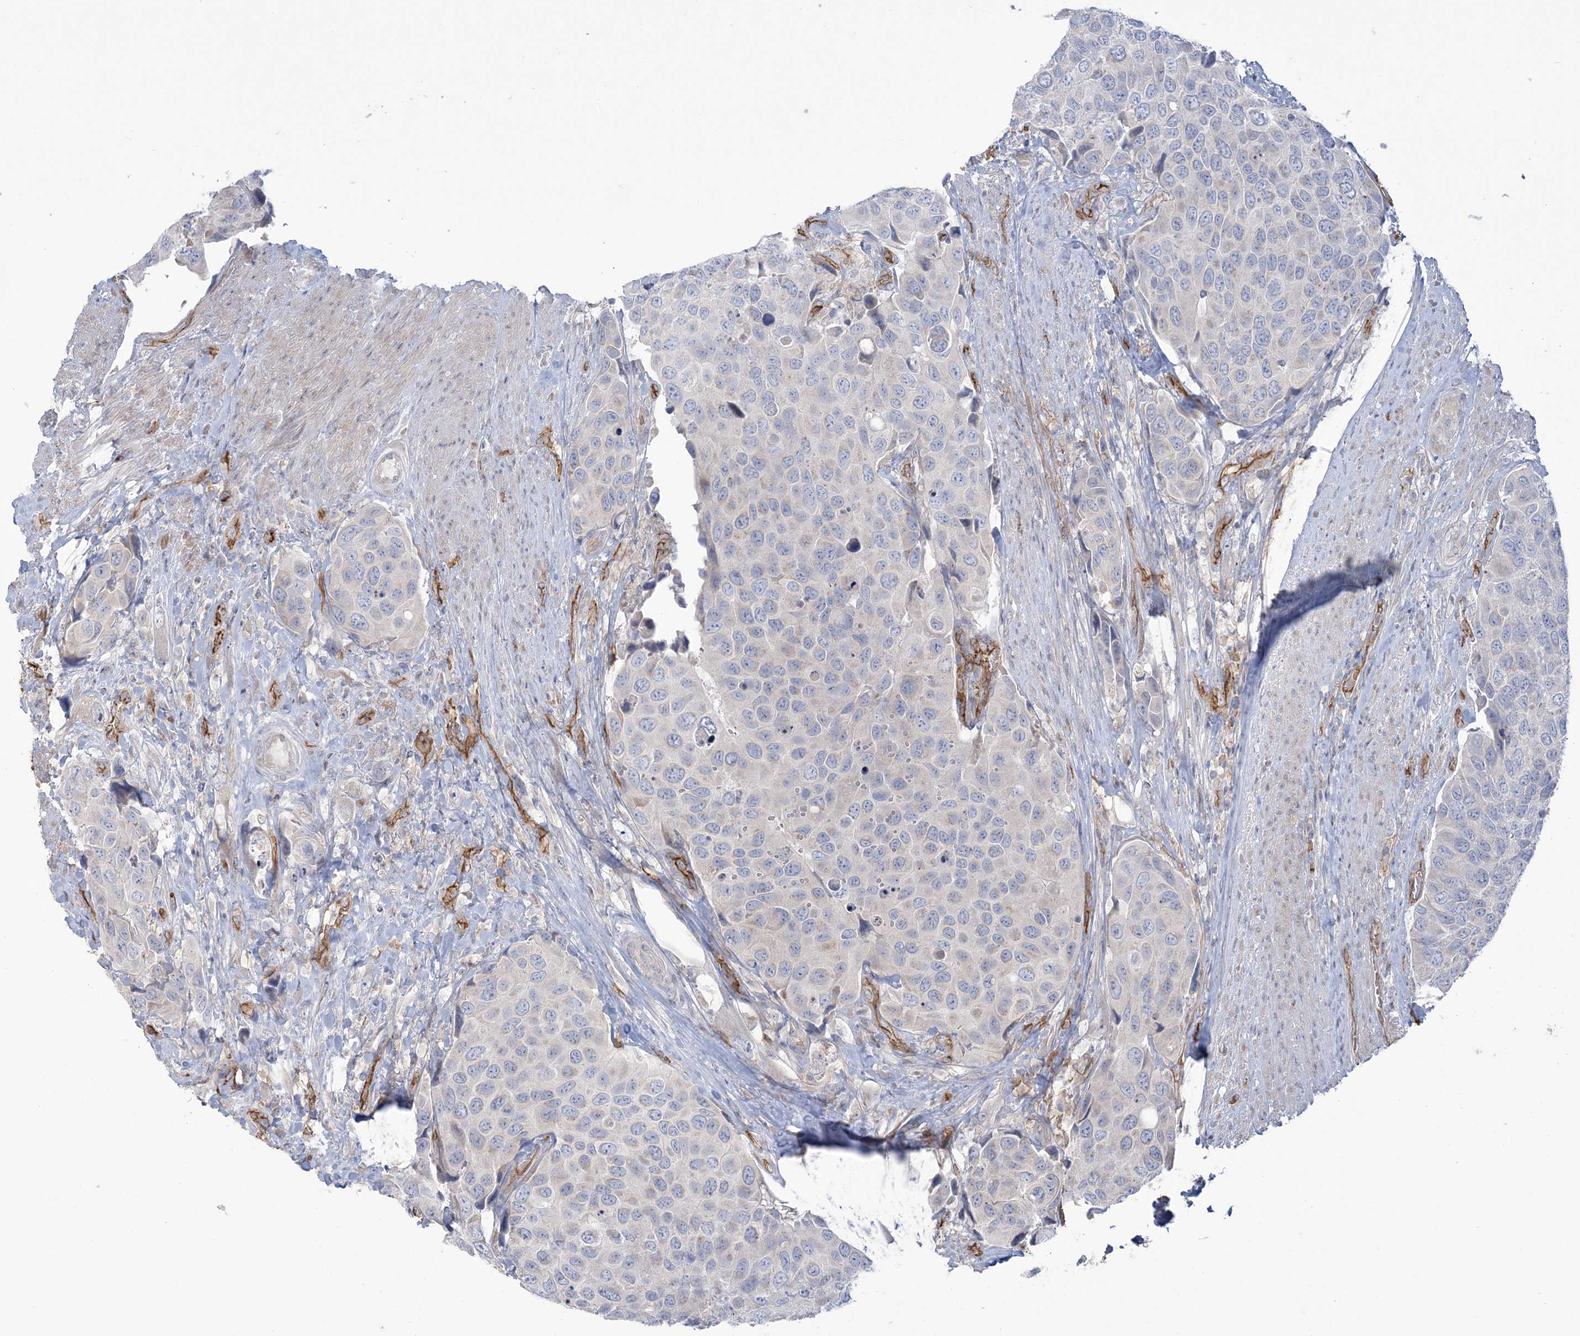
{"staining": {"intensity": "negative", "quantity": "none", "location": "none"}, "tissue": "urothelial cancer", "cell_type": "Tumor cells", "image_type": "cancer", "snomed": [{"axis": "morphology", "description": "Urothelial carcinoma, High grade"}, {"axis": "topography", "description": "Urinary bladder"}], "caption": "This is an immunohistochemistry (IHC) micrograph of human urothelial carcinoma (high-grade). There is no expression in tumor cells.", "gene": "FARSB", "patient": {"sex": "male", "age": 74}}